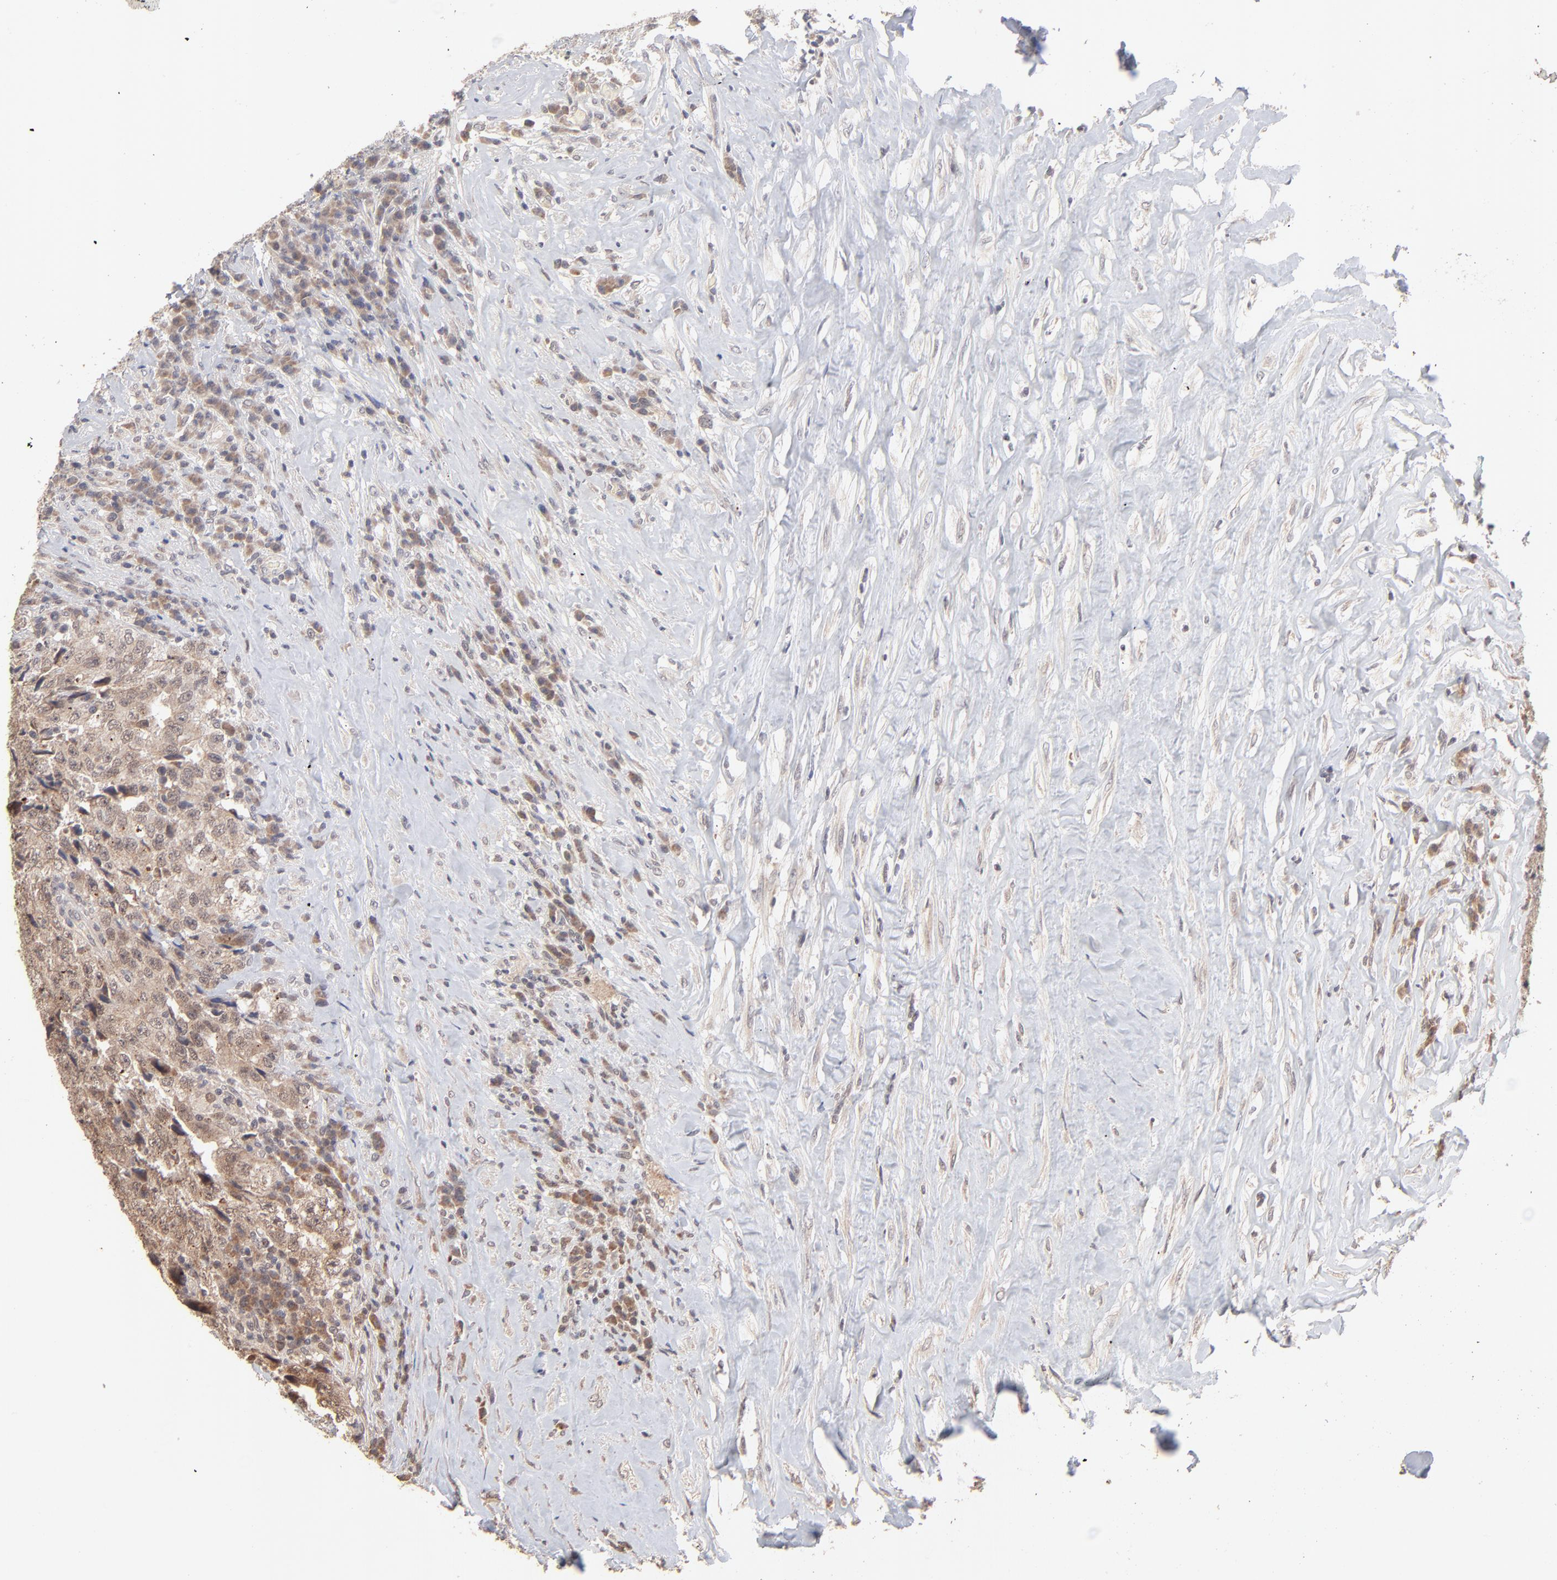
{"staining": {"intensity": "weak", "quantity": ">75%", "location": "cytoplasmic/membranous"}, "tissue": "testis cancer", "cell_type": "Tumor cells", "image_type": "cancer", "snomed": [{"axis": "morphology", "description": "Necrosis, NOS"}, {"axis": "morphology", "description": "Carcinoma, Embryonal, NOS"}, {"axis": "topography", "description": "Testis"}], "caption": "Testis embryonal carcinoma stained with DAB (3,3'-diaminobenzidine) immunohistochemistry exhibits low levels of weak cytoplasmic/membranous staining in about >75% of tumor cells.", "gene": "MSL2", "patient": {"sex": "male", "age": 19}}